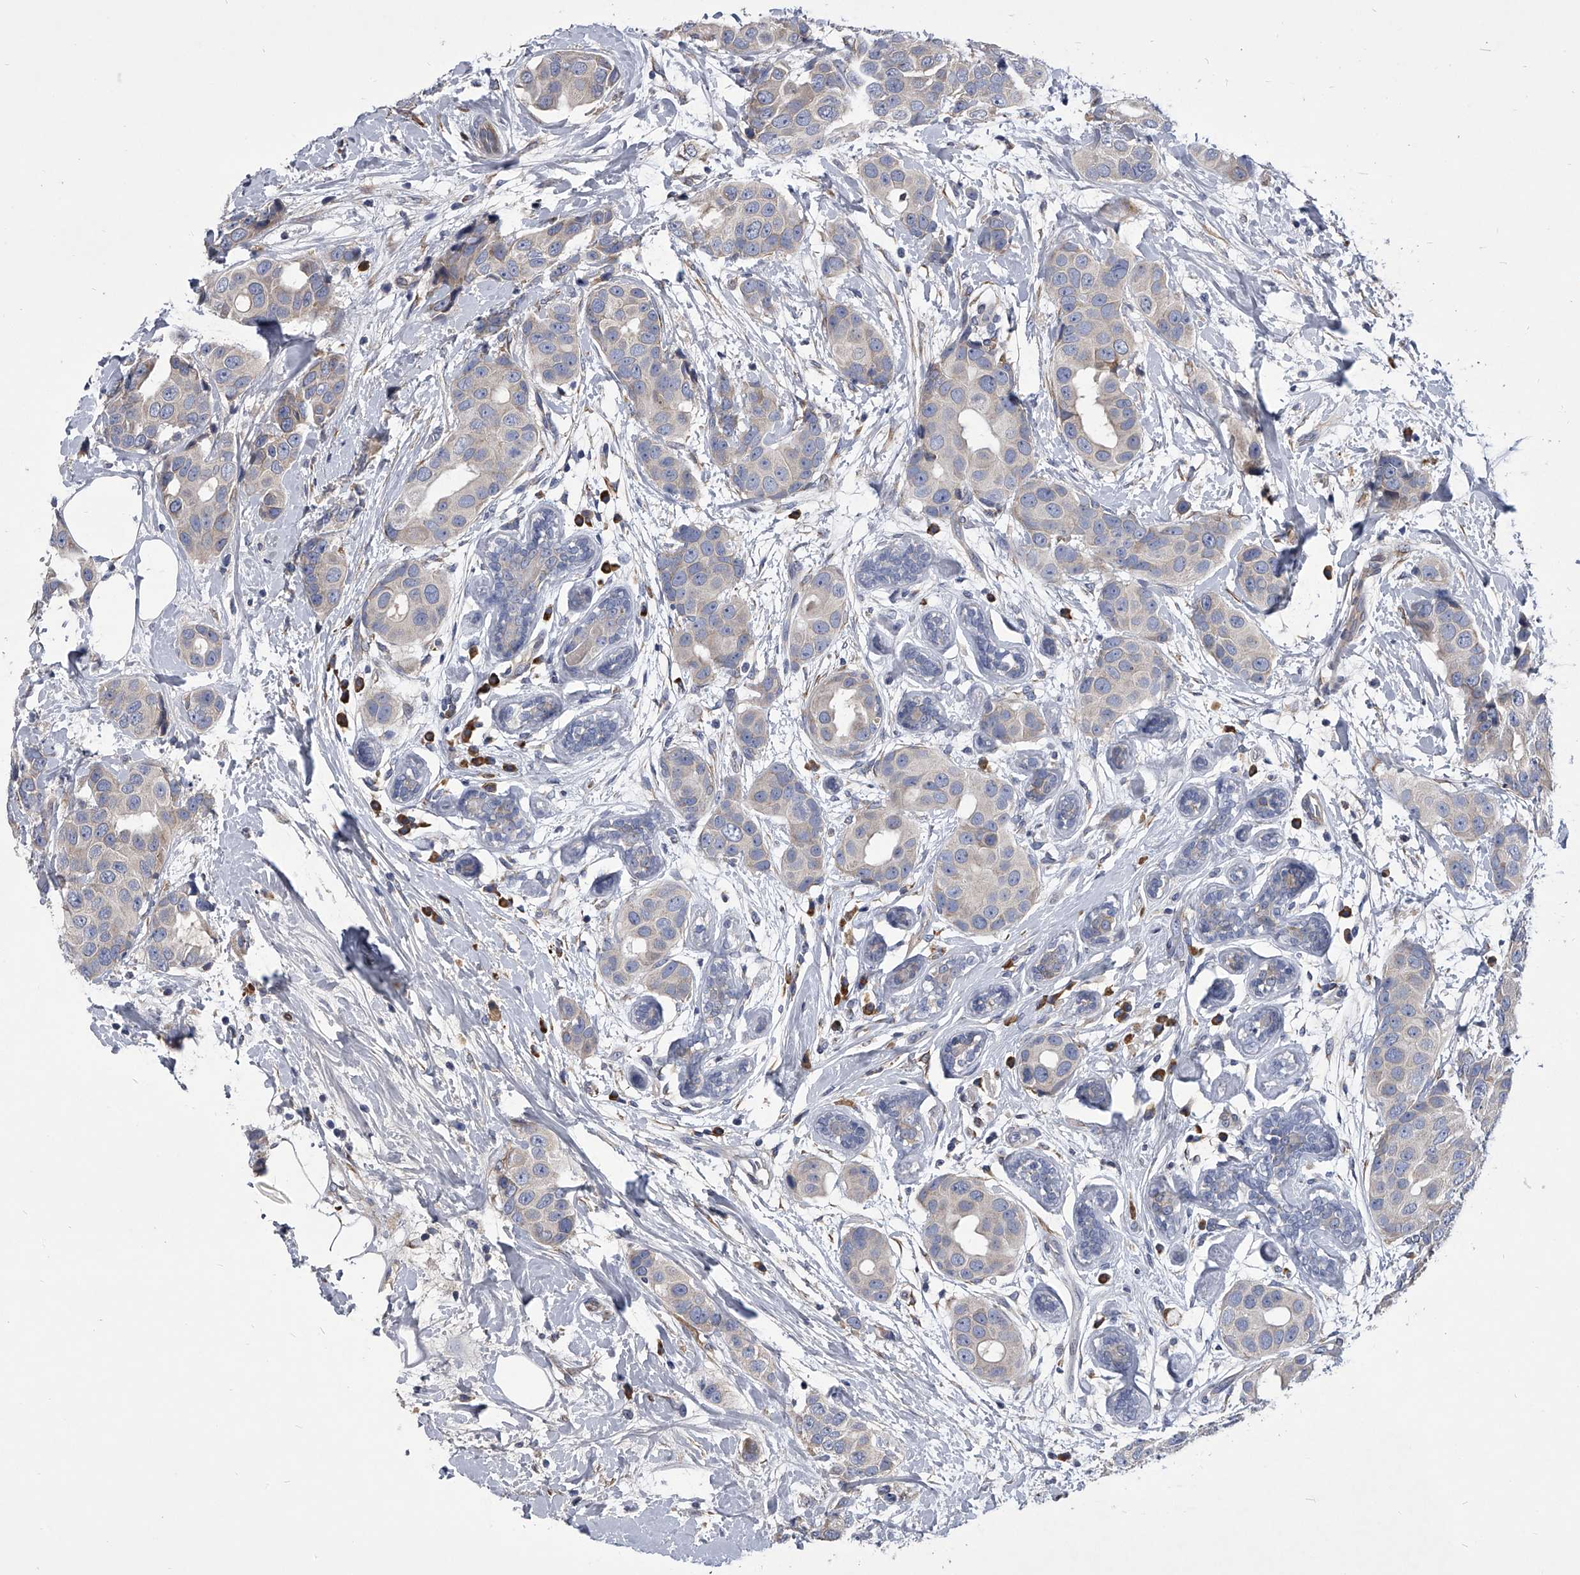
{"staining": {"intensity": "negative", "quantity": "none", "location": "none"}, "tissue": "breast cancer", "cell_type": "Tumor cells", "image_type": "cancer", "snomed": [{"axis": "morphology", "description": "Normal tissue, NOS"}, {"axis": "morphology", "description": "Duct carcinoma"}, {"axis": "topography", "description": "Breast"}], "caption": "Tumor cells are negative for brown protein staining in breast cancer (invasive ductal carcinoma).", "gene": "CCR4", "patient": {"sex": "female", "age": 39}}